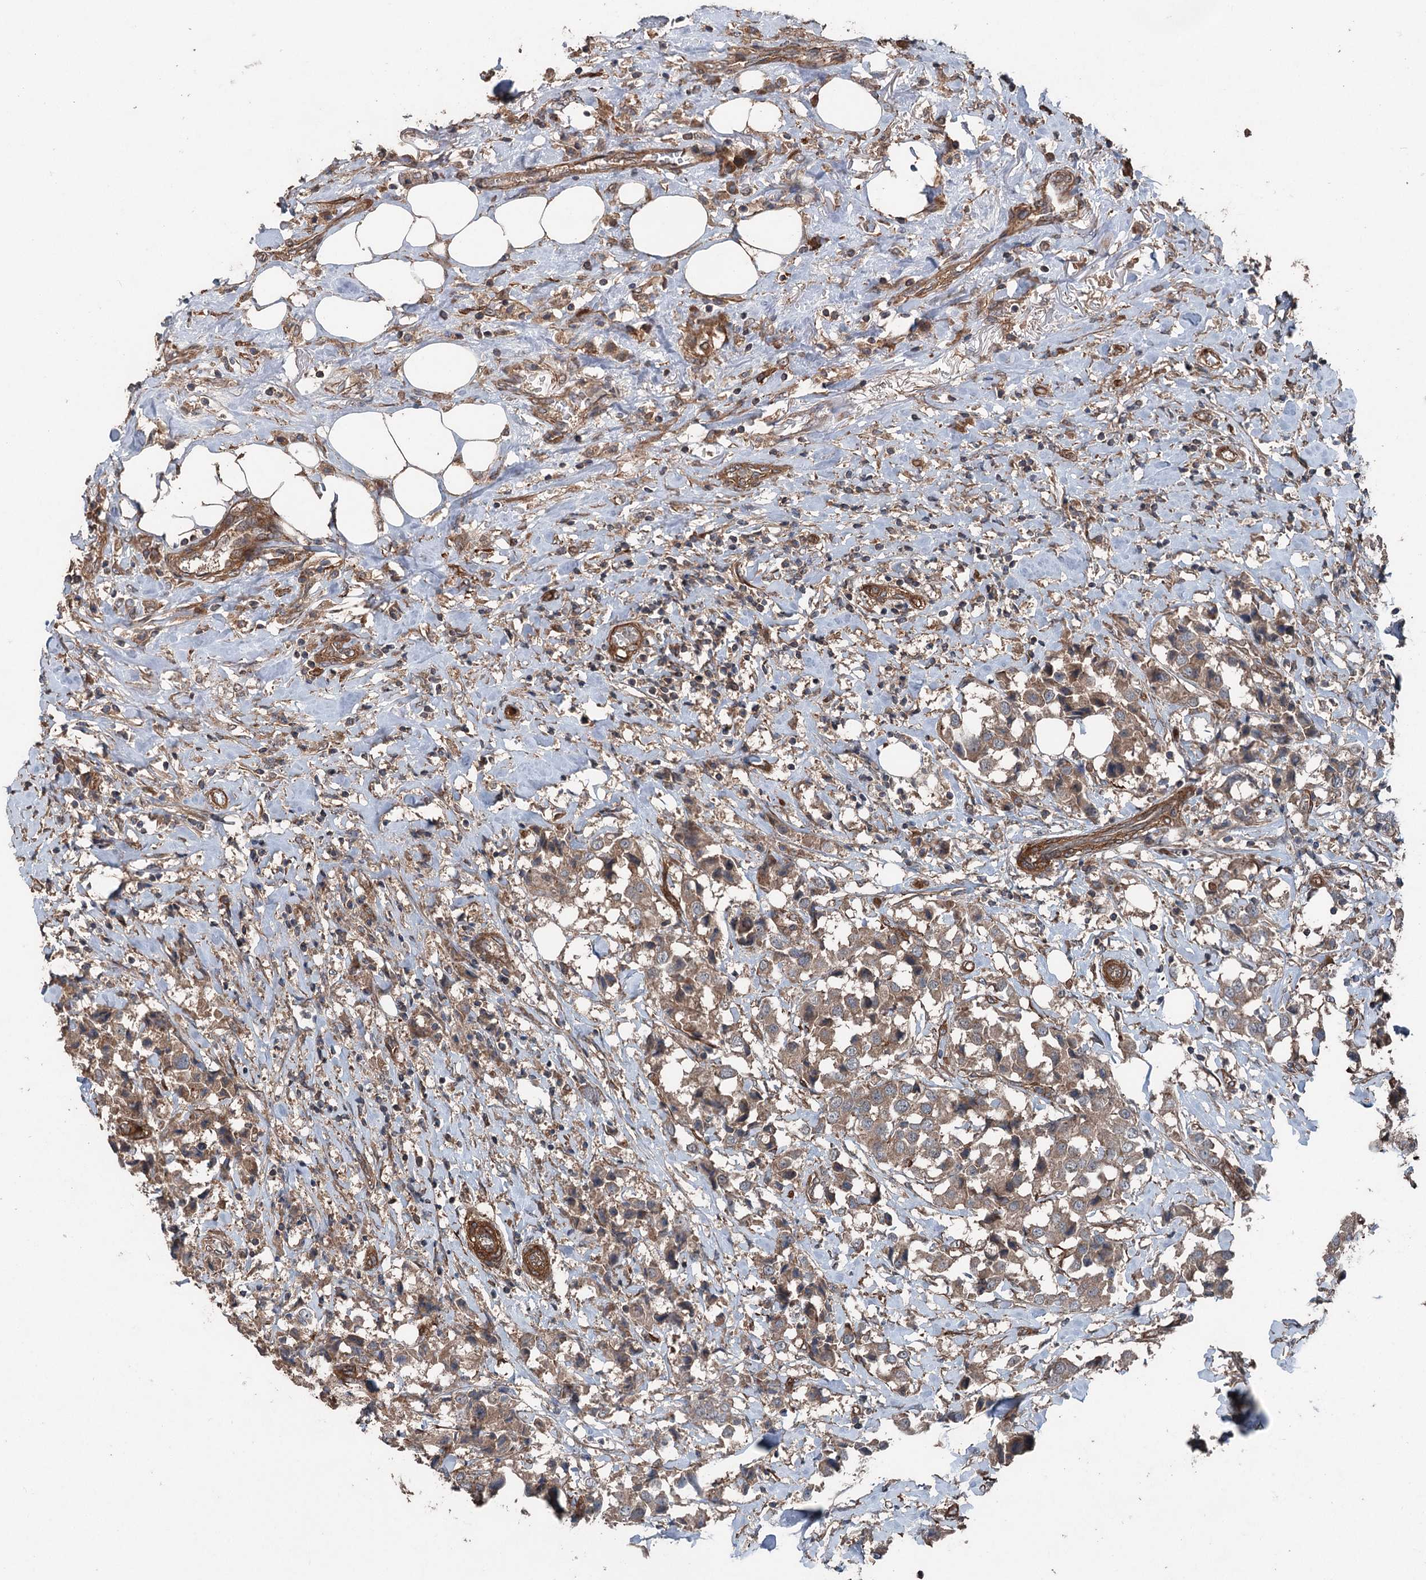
{"staining": {"intensity": "weak", "quantity": ">75%", "location": "cytoplasmic/membranous"}, "tissue": "breast cancer", "cell_type": "Tumor cells", "image_type": "cancer", "snomed": [{"axis": "morphology", "description": "Duct carcinoma"}, {"axis": "topography", "description": "Breast"}], "caption": "Invasive ductal carcinoma (breast) tissue reveals weak cytoplasmic/membranous positivity in approximately >75% of tumor cells", "gene": "RNF214", "patient": {"sex": "female", "age": 80}}